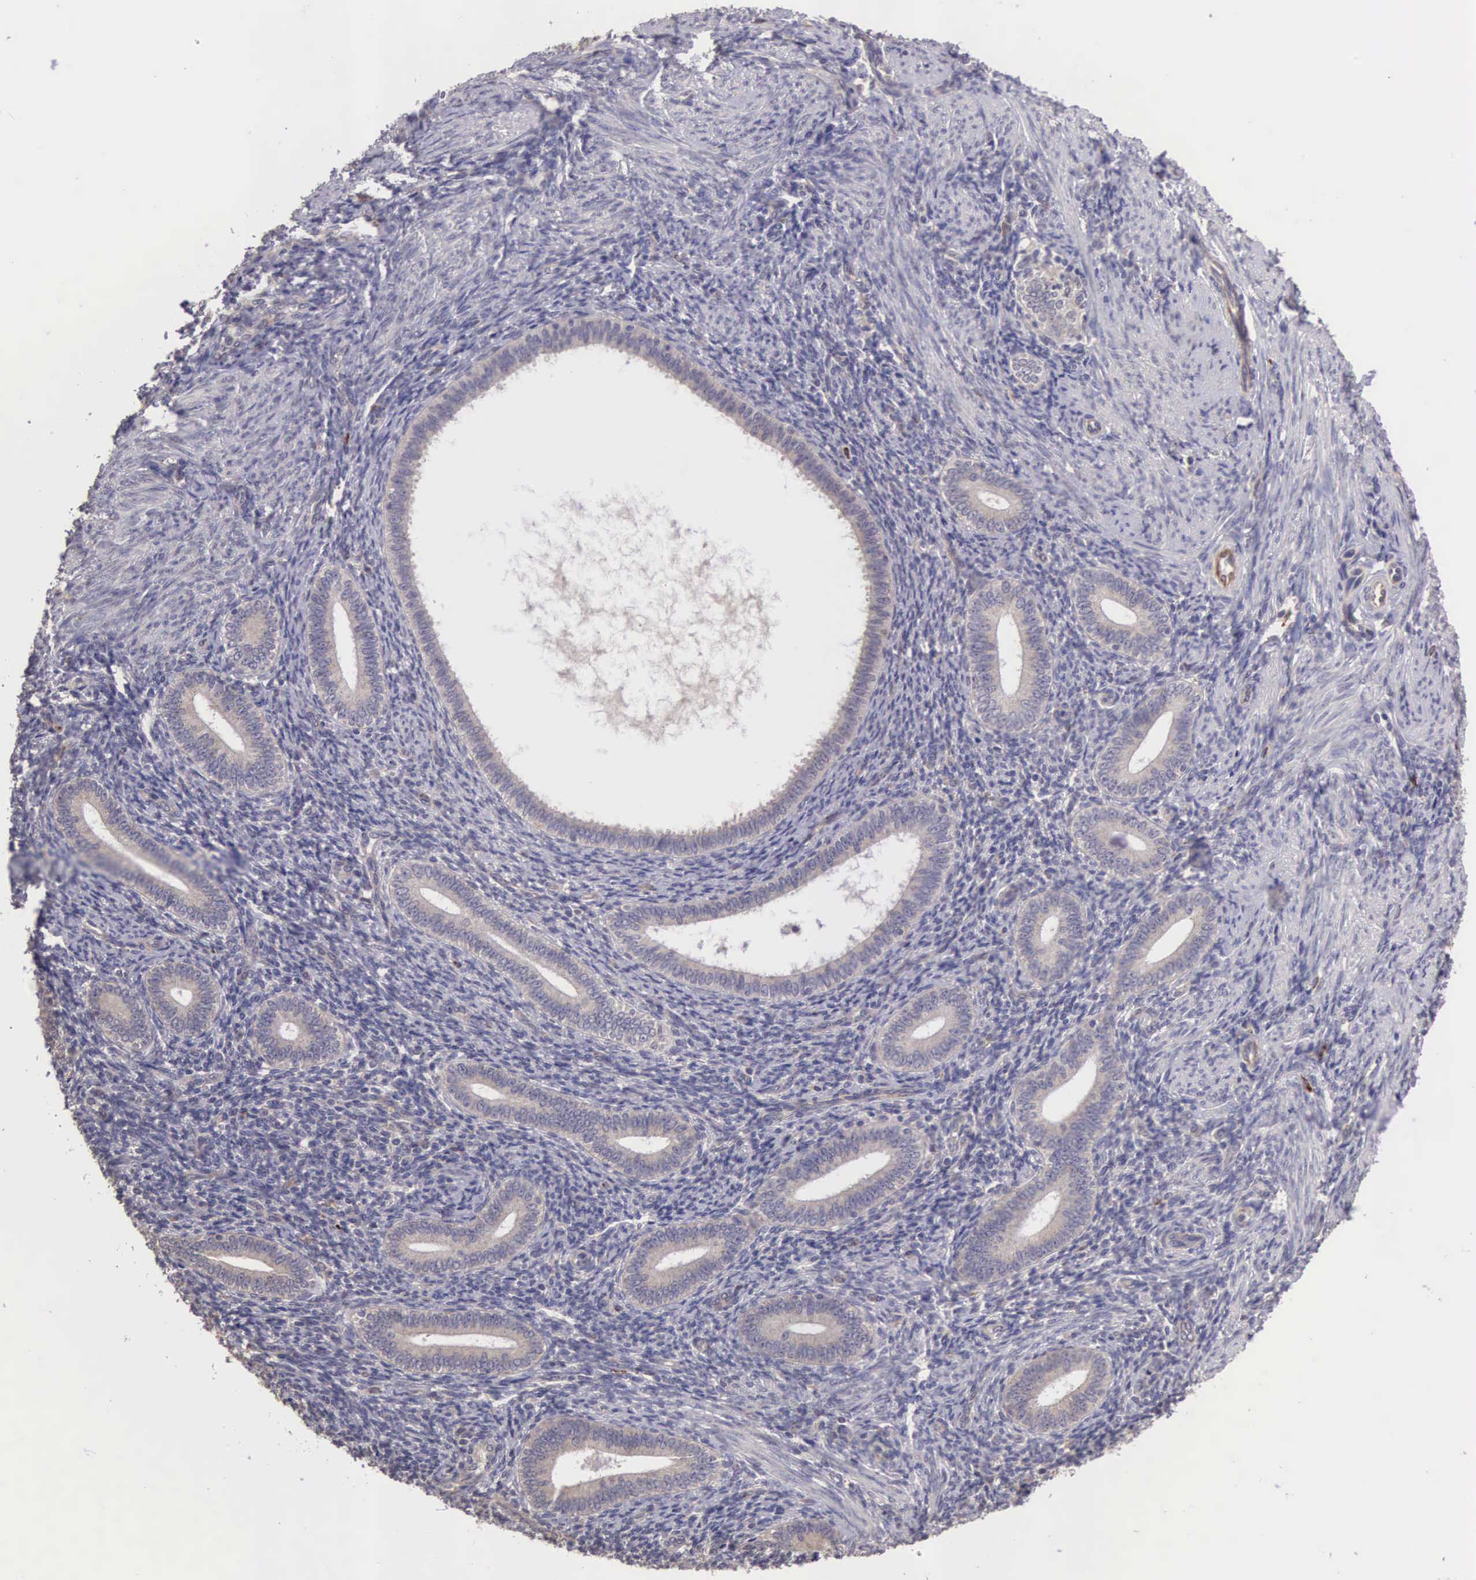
{"staining": {"intensity": "weak", "quantity": "<25%", "location": "cytoplasmic/membranous"}, "tissue": "endometrium", "cell_type": "Cells in endometrial stroma", "image_type": "normal", "snomed": [{"axis": "morphology", "description": "Normal tissue, NOS"}, {"axis": "topography", "description": "Endometrium"}], "caption": "DAB immunohistochemical staining of unremarkable endometrium shows no significant expression in cells in endometrial stroma.", "gene": "CDC45", "patient": {"sex": "female", "age": 35}}